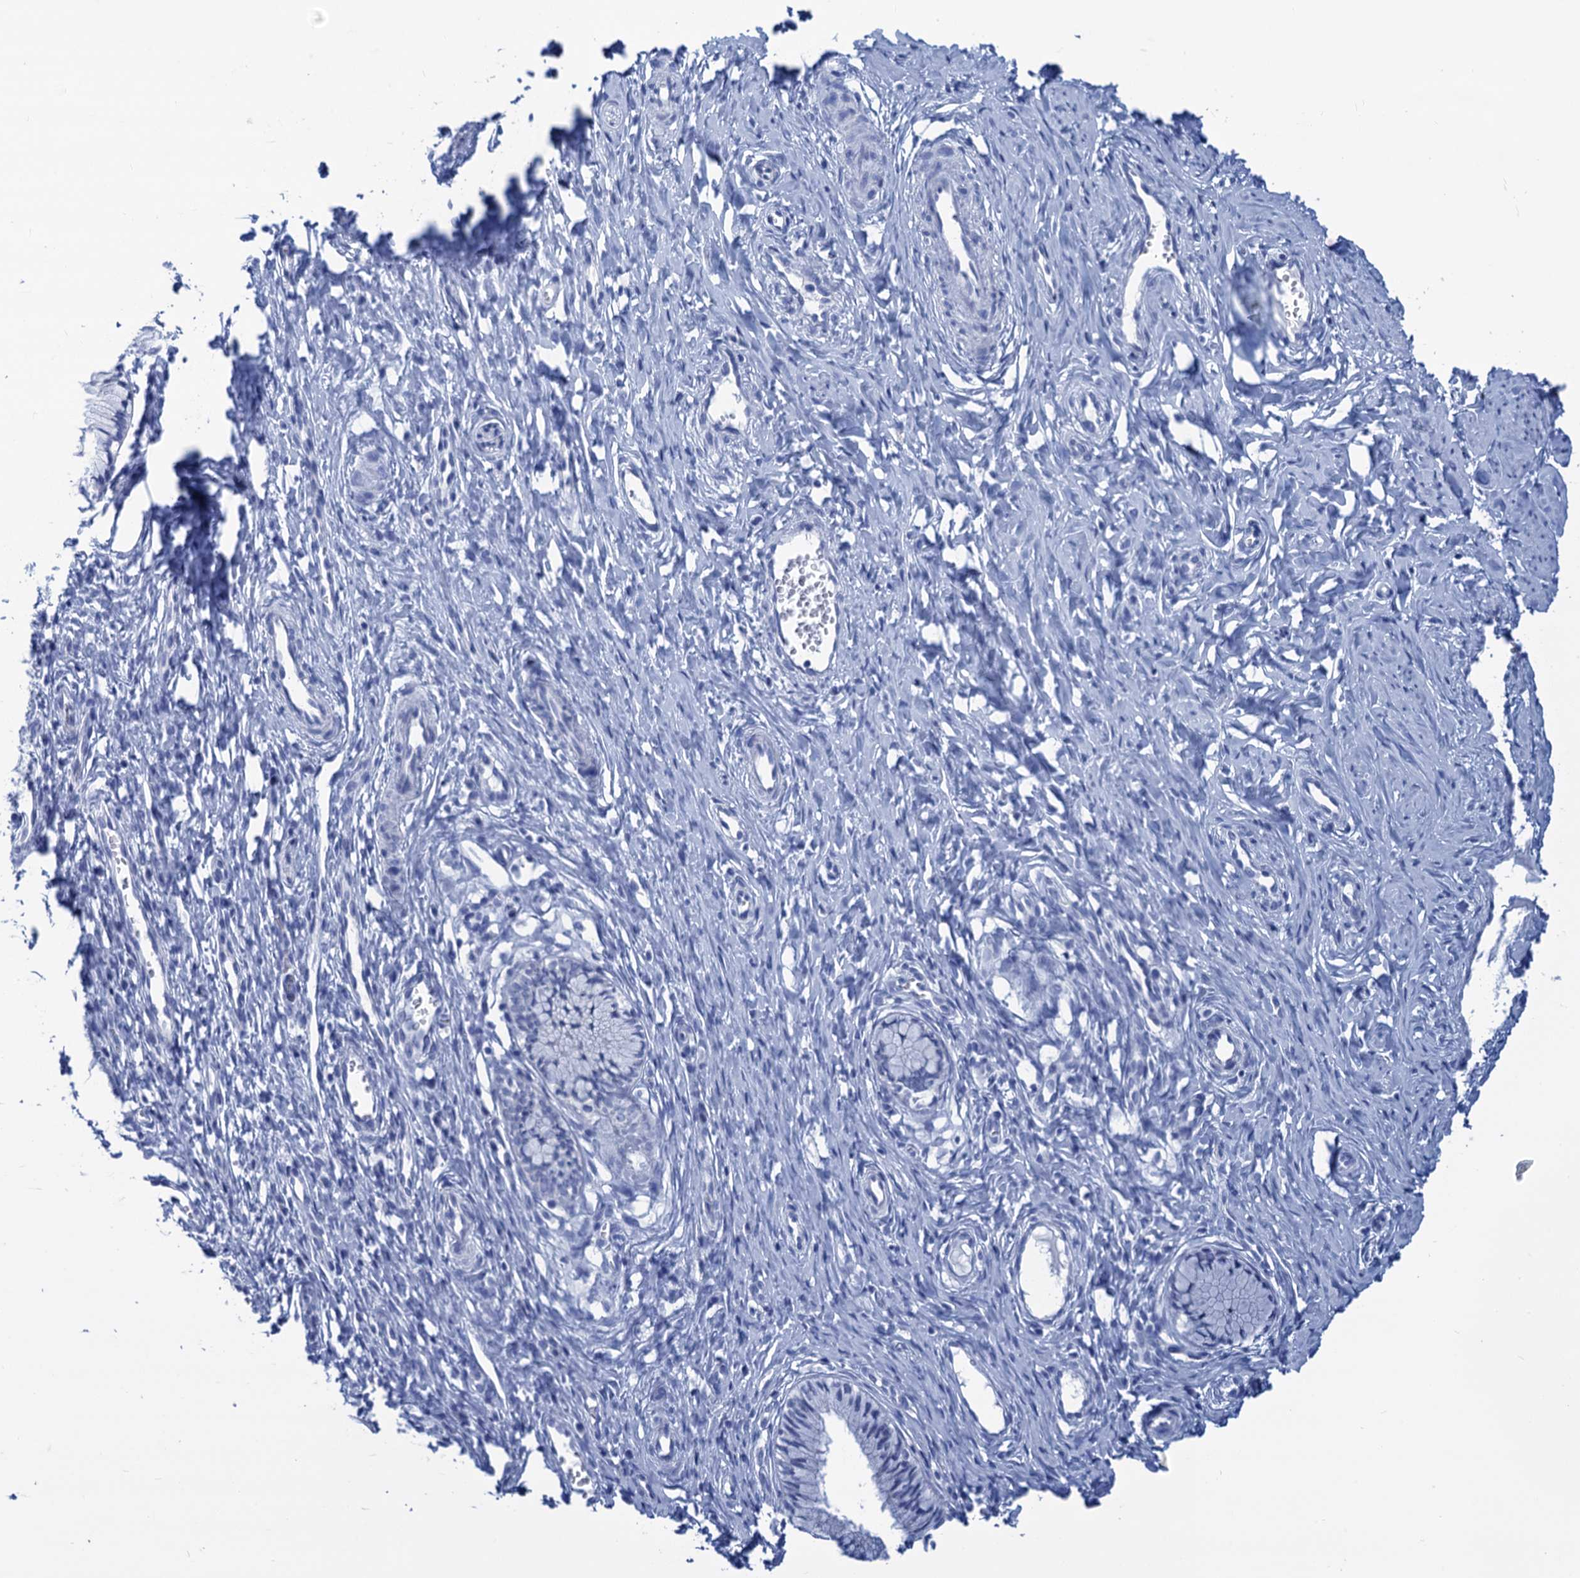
{"staining": {"intensity": "negative", "quantity": "none", "location": "none"}, "tissue": "cervix", "cell_type": "Glandular cells", "image_type": "normal", "snomed": [{"axis": "morphology", "description": "Normal tissue, NOS"}, {"axis": "topography", "description": "Cervix"}], "caption": "This is an IHC image of unremarkable cervix. There is no expression in glandular cells.", "gene": "CABYR", "patient": {"sex": "female", "age": 27}}